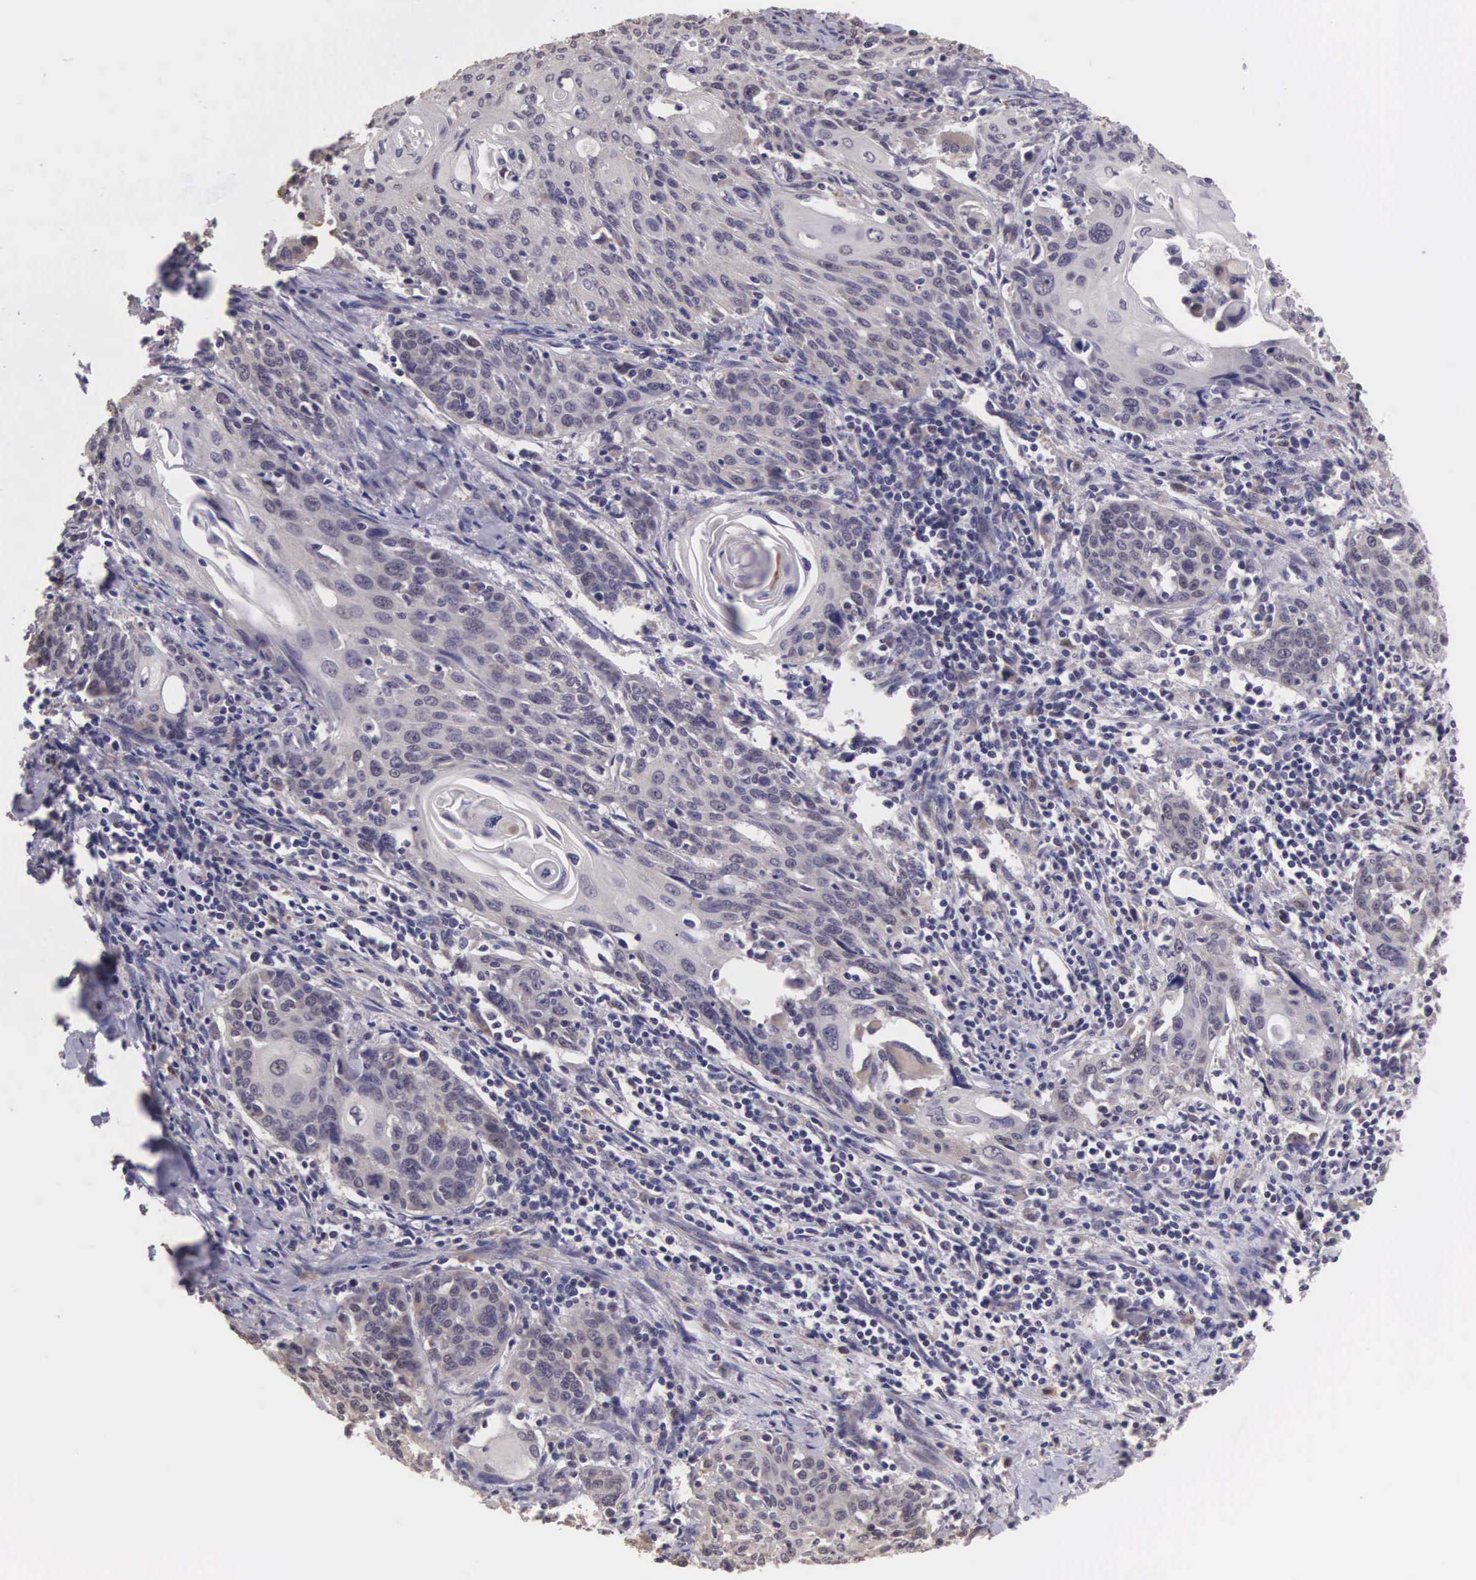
{"staining": {"intensity": "weak", "quantity": "25%-75%", "location": "cytoplasmic/membranous,nuclear"}, "tissue": "cervical cancer", "cell_type": "Tumor cells", "image_type": "cancer", "snomed": [{"axis": "morphology", "description": "Squamous cell carcinoma, NOS"}, {"axis": "topography", "description": "Cervix"}], "caption": "High-power microscopy captured an immunohistochemistry (IHC) micrograph of cervical cancer (squamous cell carcinoma), revealing weak cytoplasmic/membranous and nuclear expression in approximately 25%-75% of tumor cells.", "gene": "CDC45", "patient": {"sex": "female", "age": 54}}